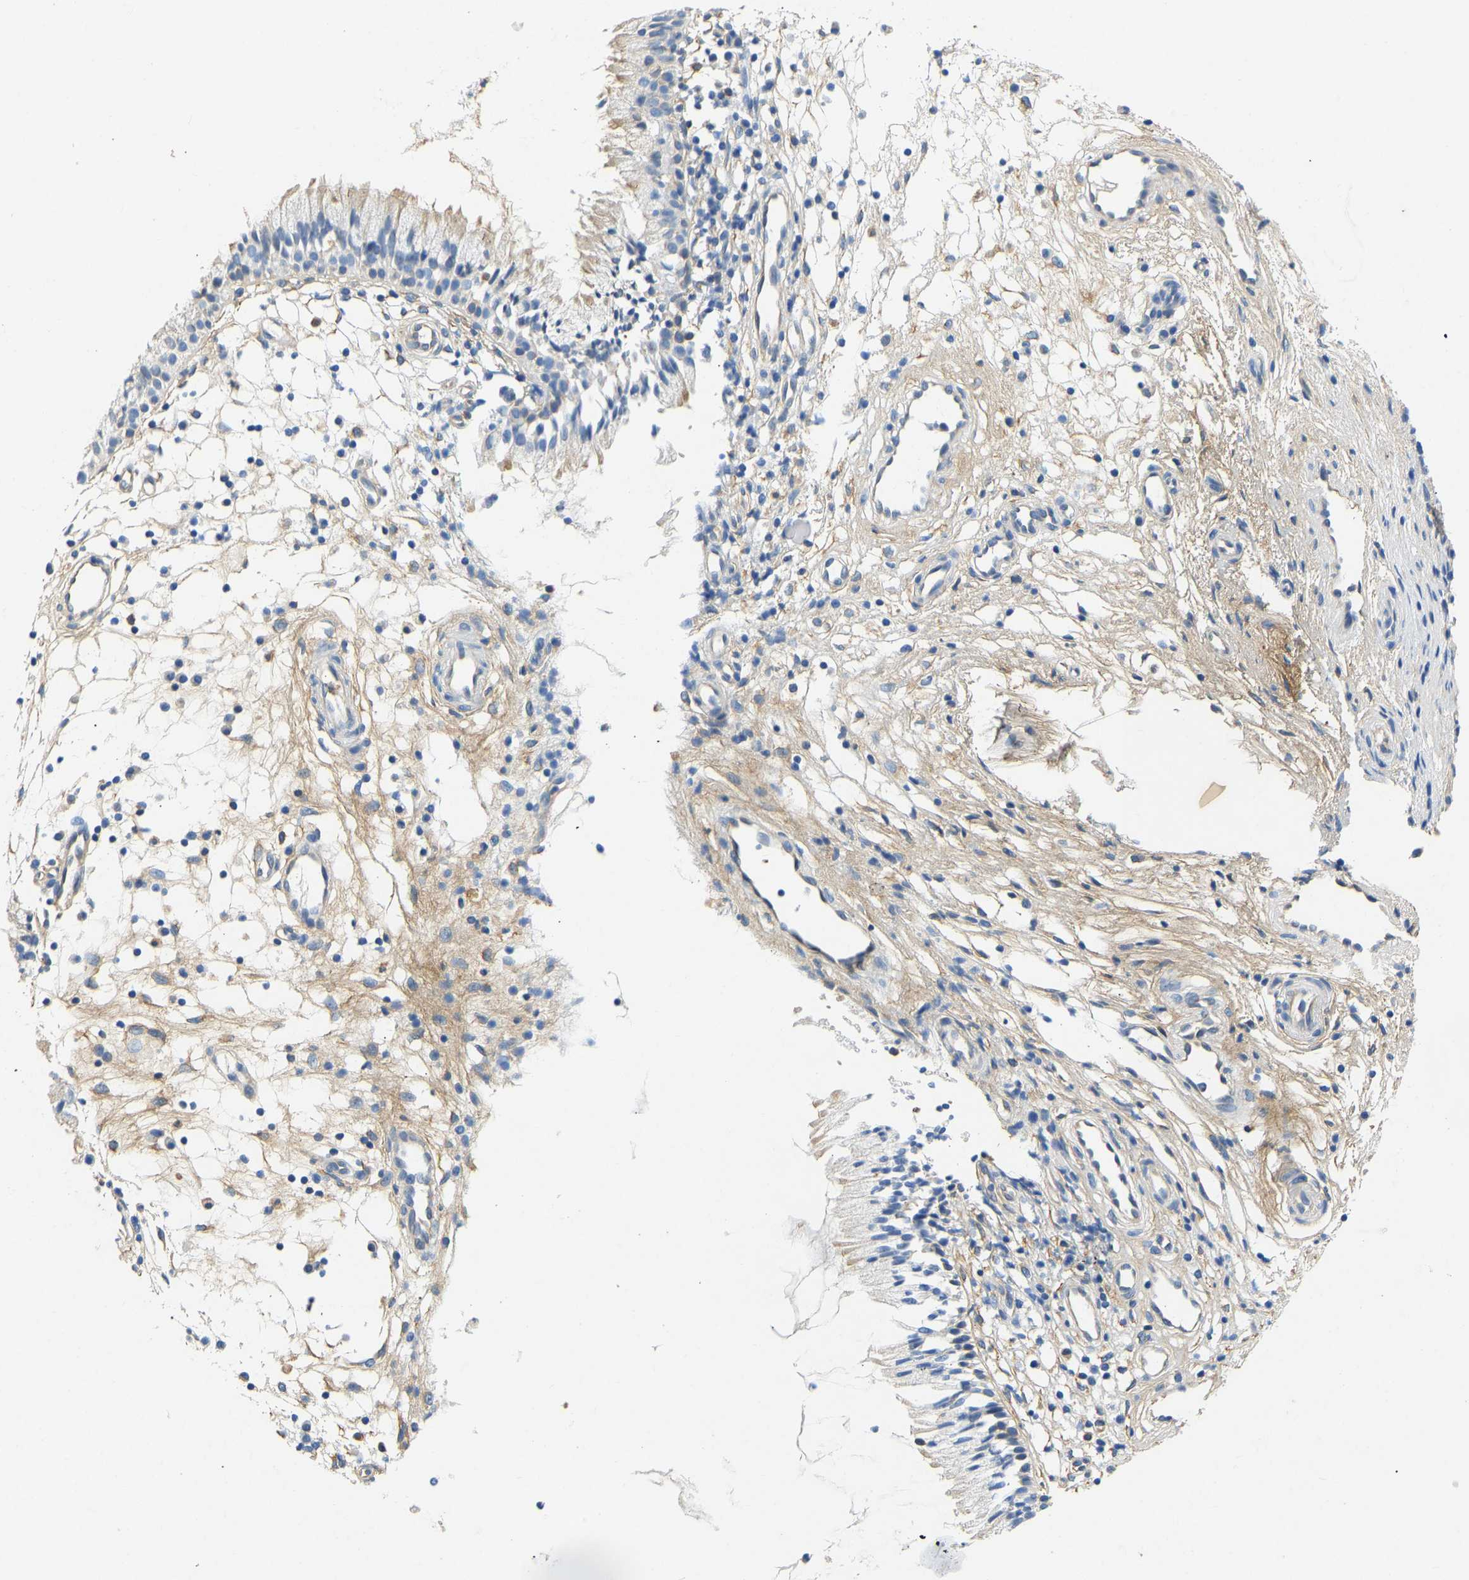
{"staining": {"intensity": "moderate", "quantity": "<25%", "location": "cytoplasmic/membranous"}, "tissue": "nasopharynx", "cell_type": "Respiratory epithelial cells", "image_type": "normal", "snomed": [{"axis": "morphology", "description": "Normal tissue, NOS"}, {"axis": "topography", "description": "Nasopharynx"}], "caption": "Moderate cytoplasmic/membranous expression is present in approximately <25% of respiratory epithelial cells in unremarkable nasopharynx.", "gene": "TECTA", "patient": {"sex": "male", "age": 21}}